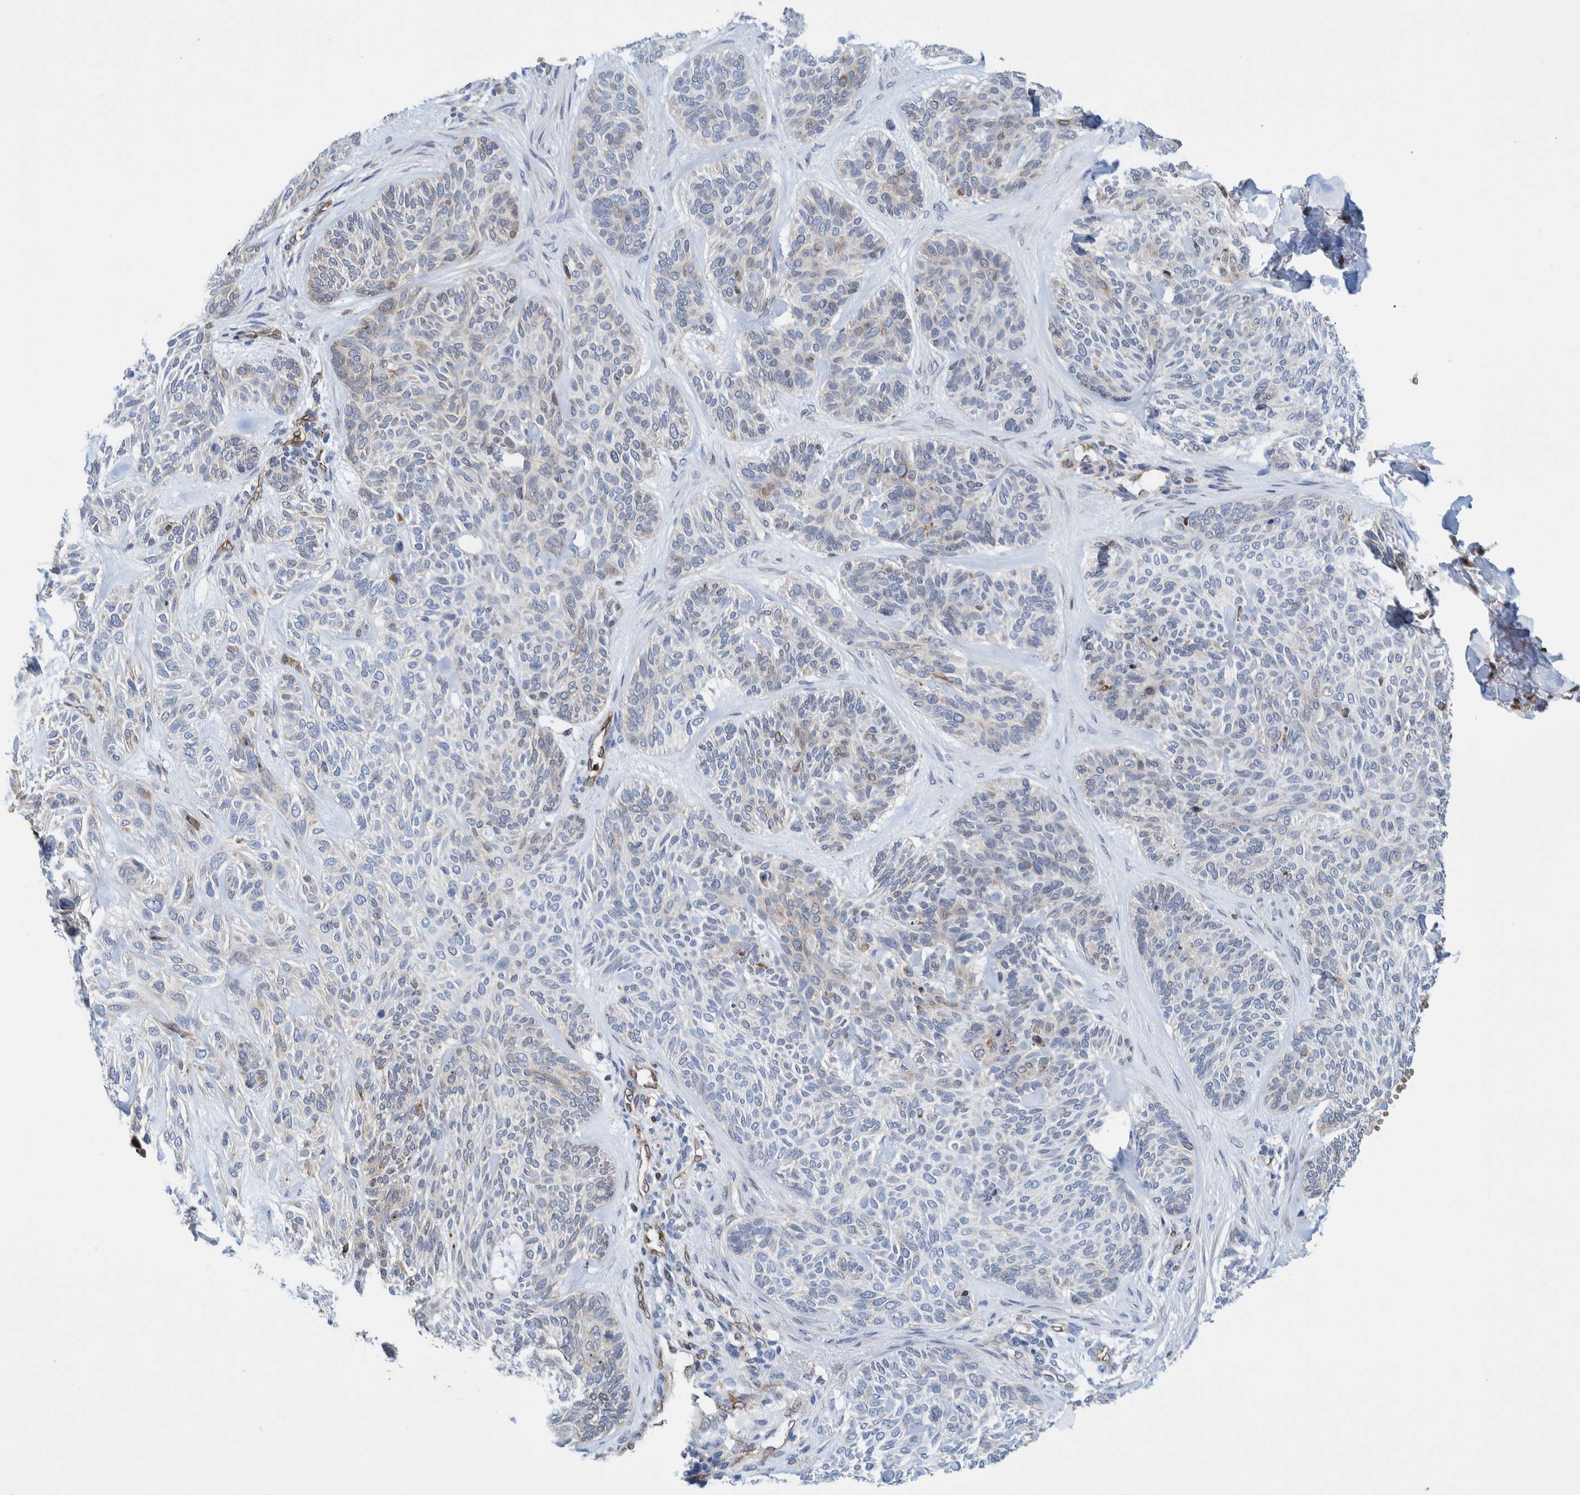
{"staining": {"intensity": "negative", "quantity": "none", "location": "none"}, "tissue": "skin cancer", "cell_type": "Tumor cells", "image_type": "cancer", "snomed": [{"axis": "morphology", "description": "Basal cell carcinoma"}, {"axis": "topography", "description": "Skin"}], "caption": "Protein analysis of skin cancer reveals no significant positivity in tumor cells.", "gene": "THEM6", "patient": {"sex": "male", "age": 55}}